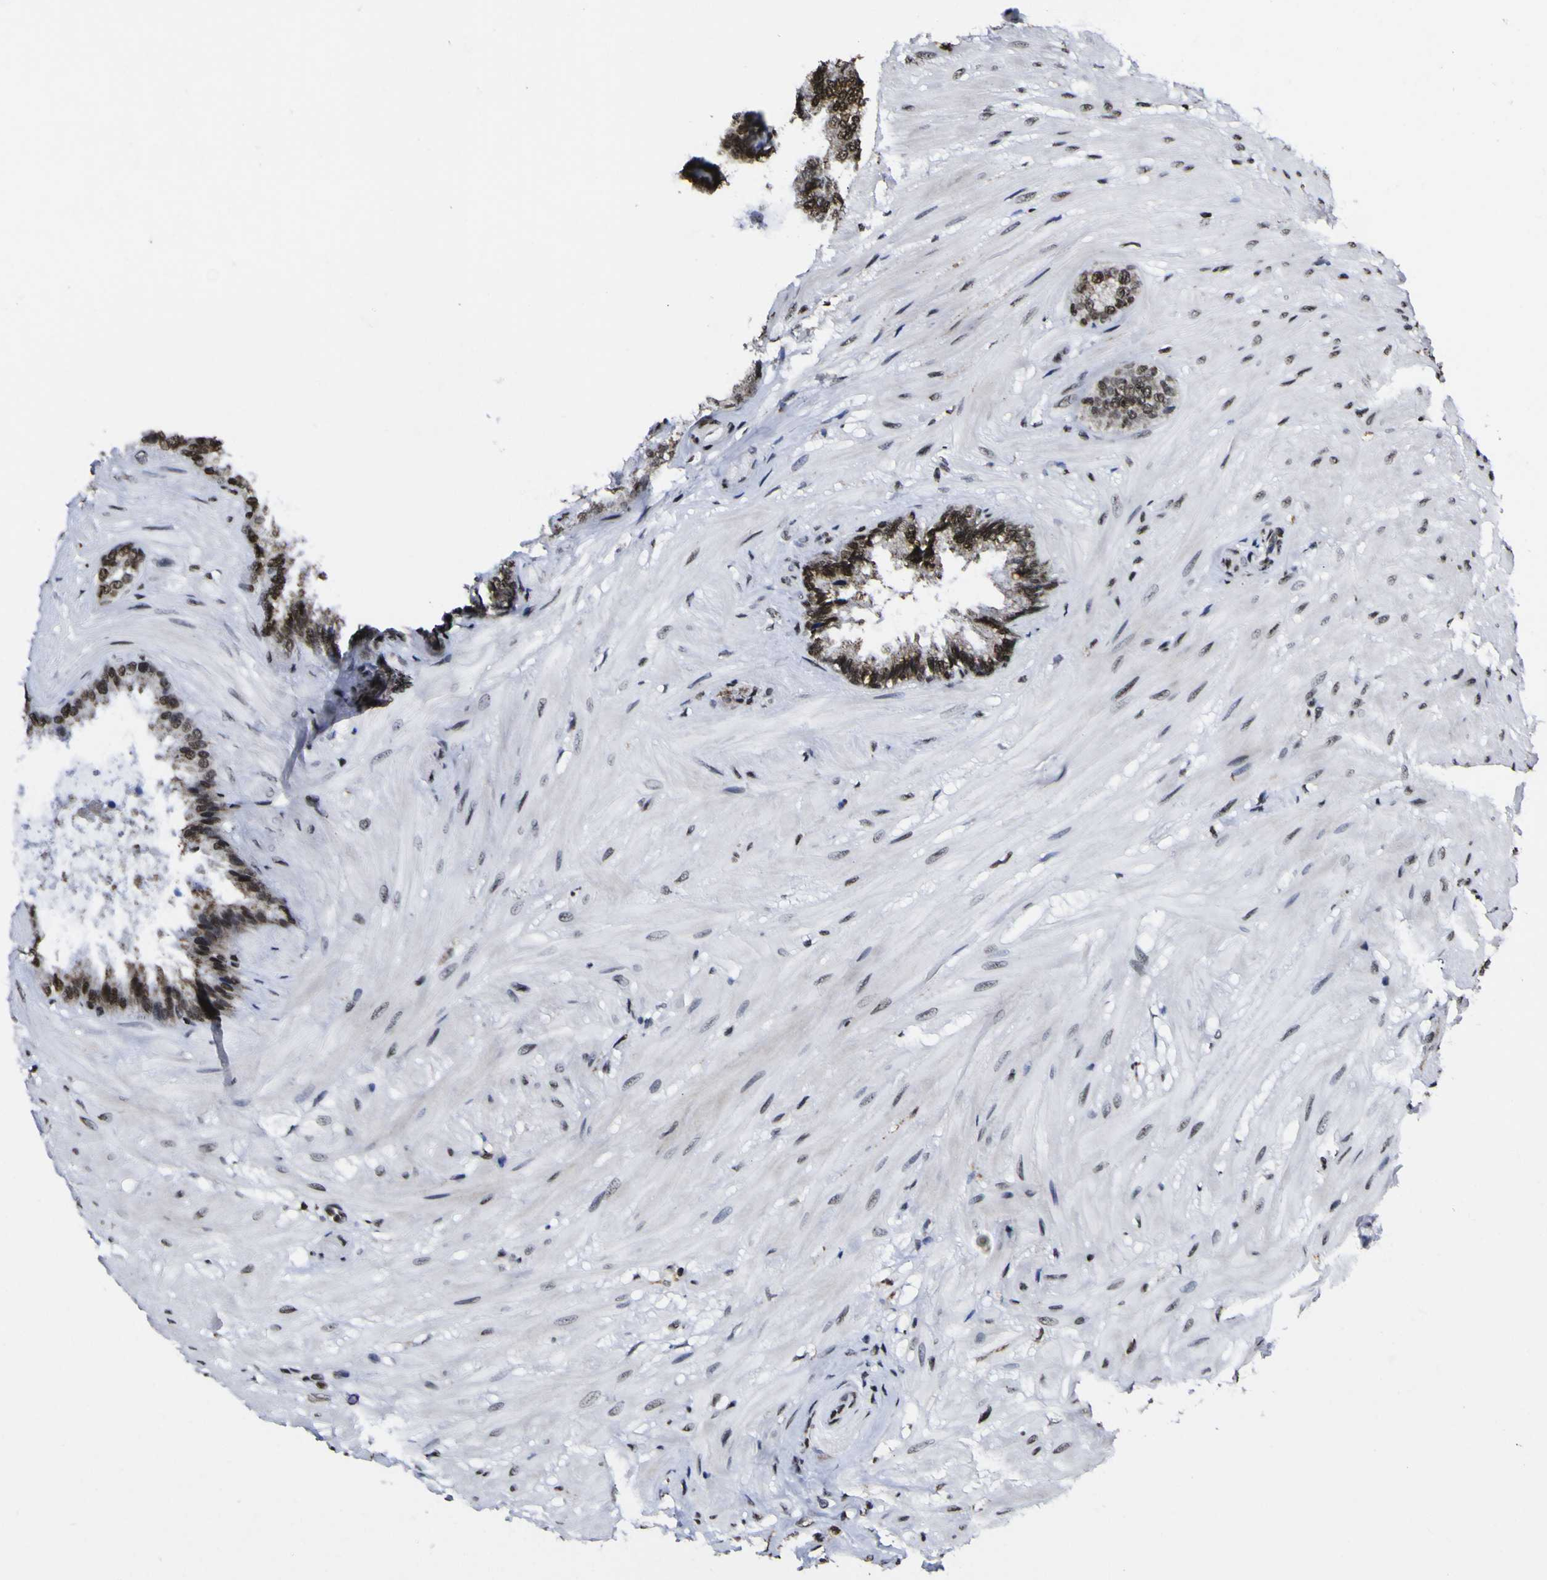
{"staining": {"intensity": "strong", "quantity": ">75%", "location": "nuclear"}, "tissue": "seminal vesicle", "cell_type": "Glandular cells", "image_type": "normal", "snomed": [{"axis": "morphology", "description": "Normal tissue, NOS"}, {"axis": "topography", "description": "Seminal veicle"}], "caption": "Immunohistochemical staining of unremarkable human seminal vesicle displays high levels of strong nuclear positivity in approximately >75% of glandular cells.", "gene": "PIAS1", "patient": {"sex": "male", "age": 46}}